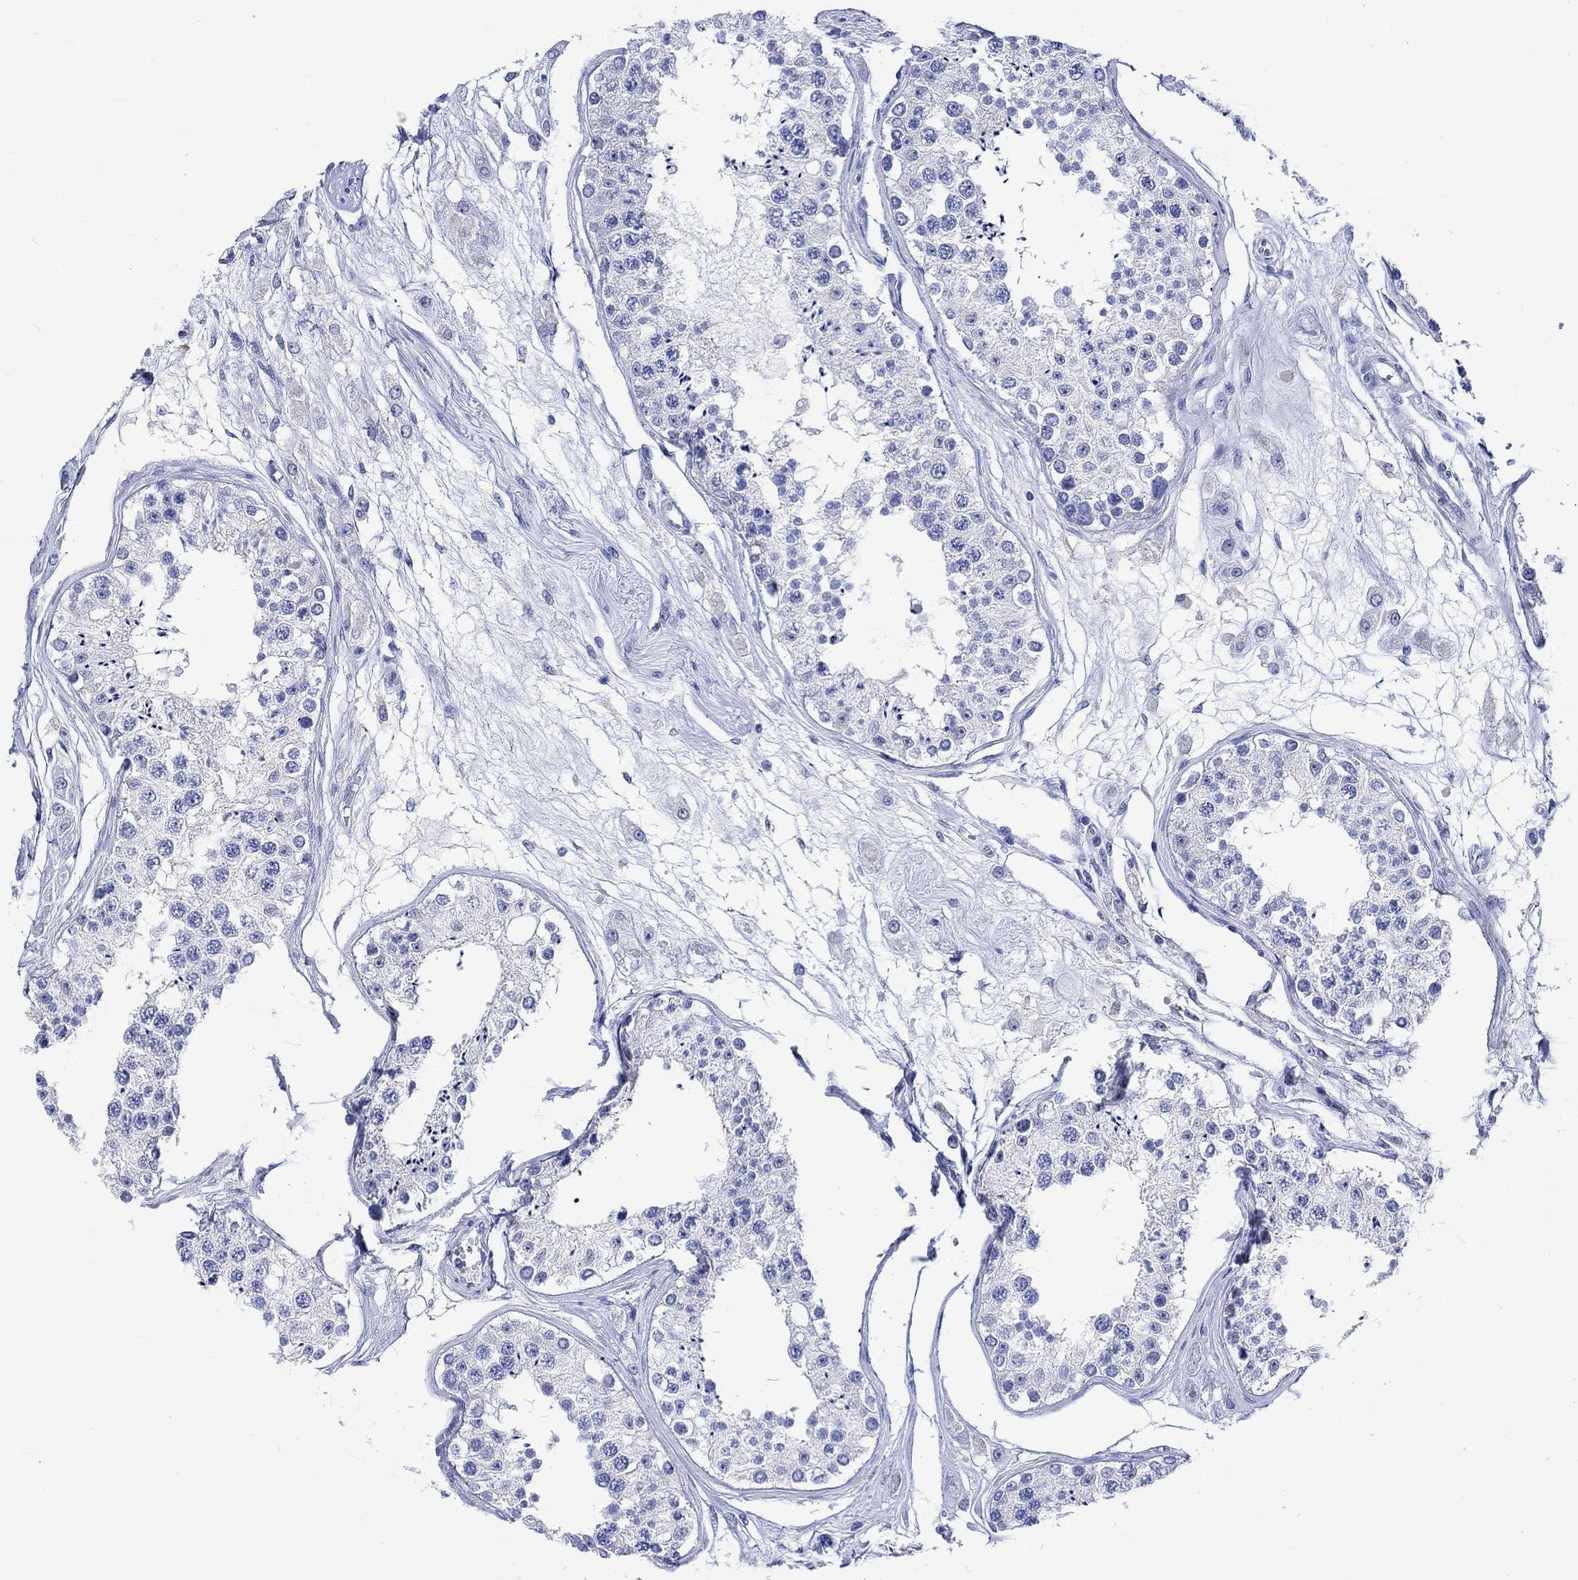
{"staining": {"intensity": "negative", "quantity": "none", "location": "none"}, "tissue": "testis", "cell_type": "Cells in seminiferous ducts", "image_type": "normal", "snomed": [{"axis": "morphology", "description": "Normal tissue, NOS"}, {"axis": "topography", "description": "Testis"}], "caption": "Immunohistochemistry (IHC) of unremarkable testis shows no expression in cells in seminiferous ducts.", "gene": "KLHL33", "patient": {"sex": "male", "age": 25}}